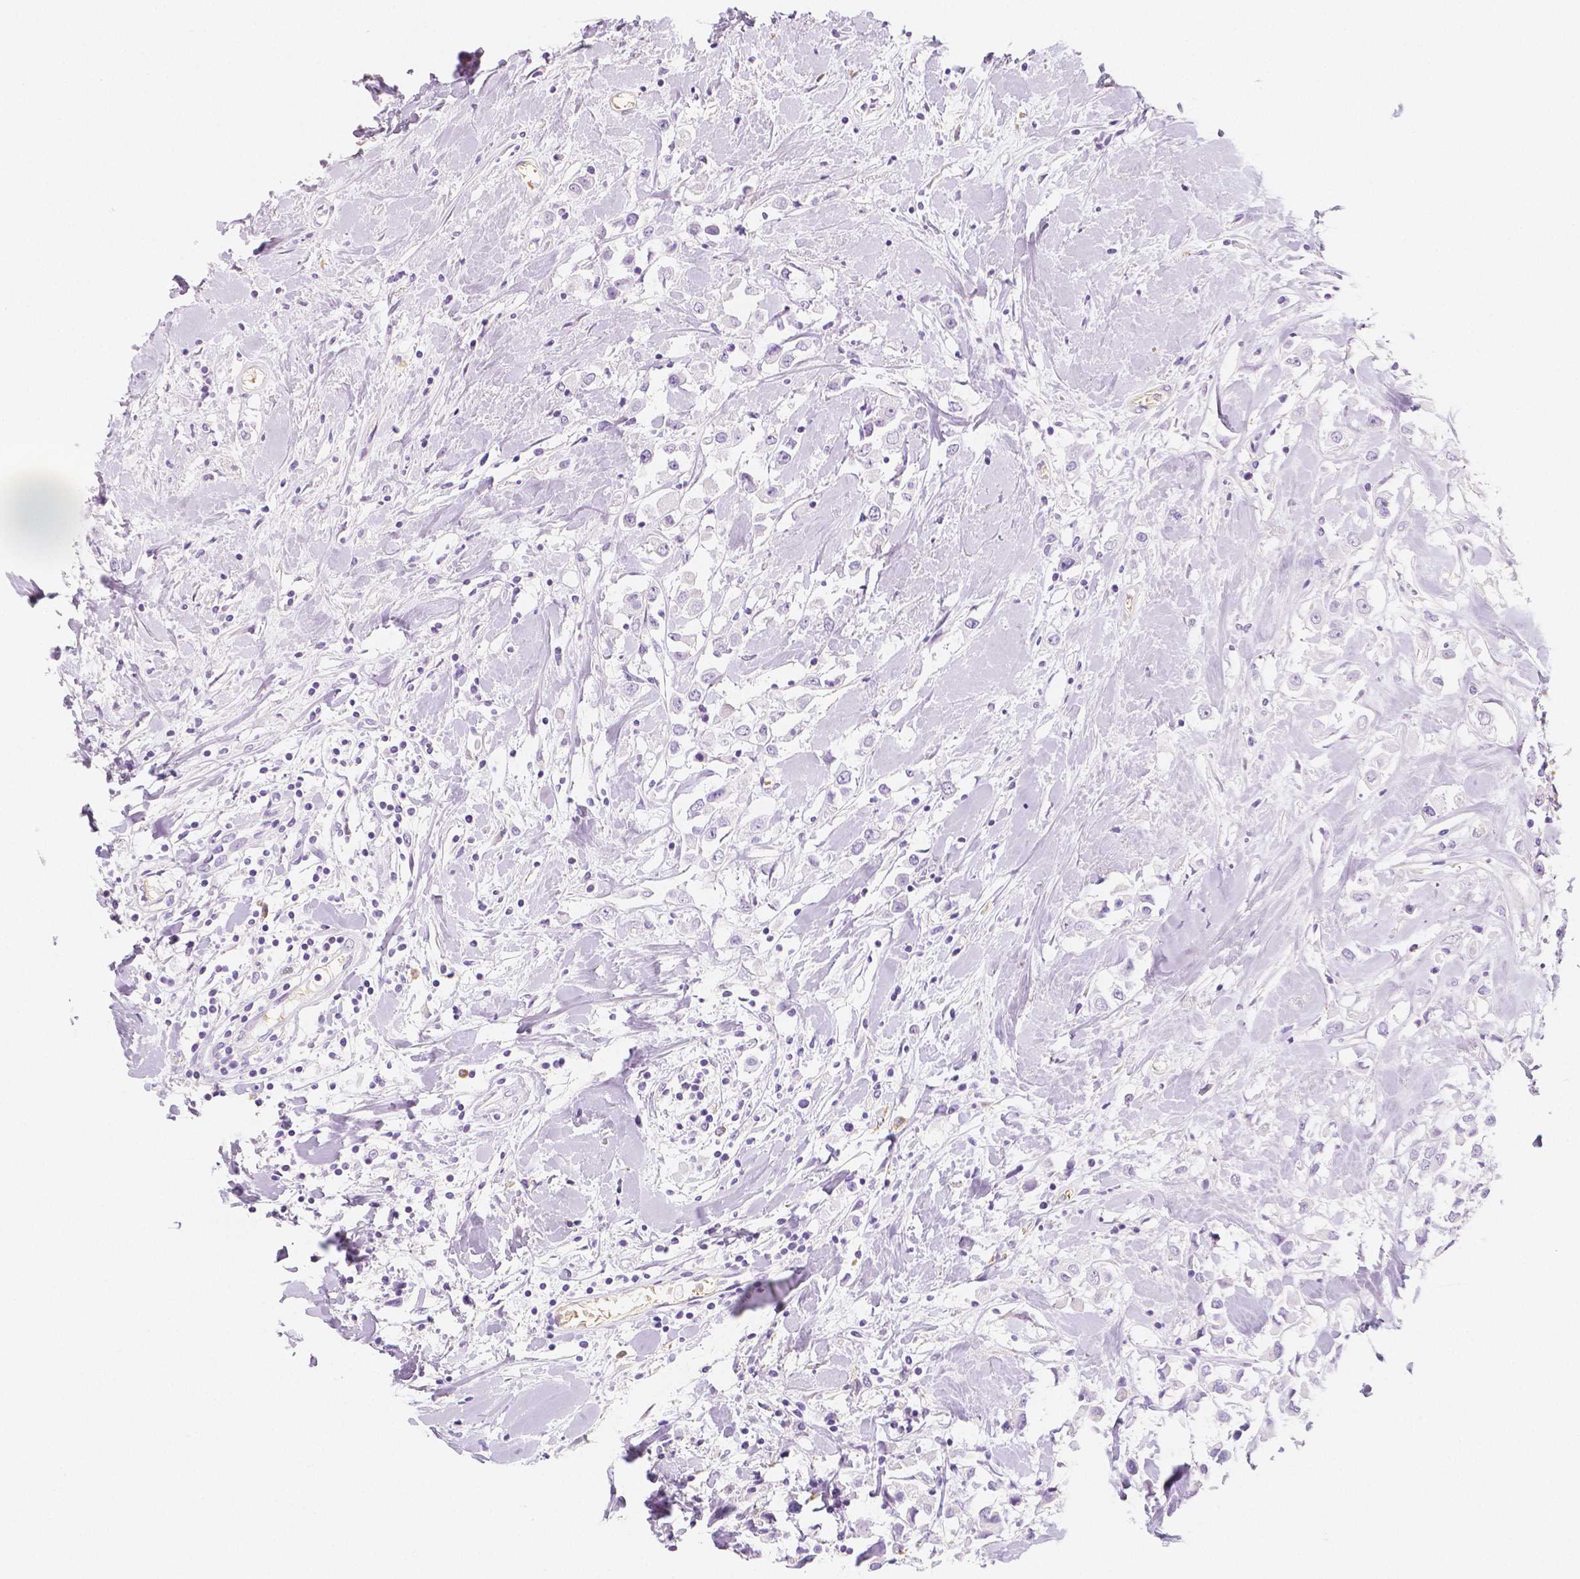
{"staining": {"intensity": "negative", "quantity": "none", "location": "none"}, "tissue": "breast cancer", "cell_type": "Tumor cells", "image_type": "cancer", "snomed": [{"axis": "morphology", "description": "Duct carcinoma"}, {"axis": "topography", "description": "Breast"}], "caption": "This is a micrograph of IHC staining of breast cancer, which shows no positivity in tumor cells.", "gene": "MAP1A", "patient": {"sex": "female", "age": 61}}